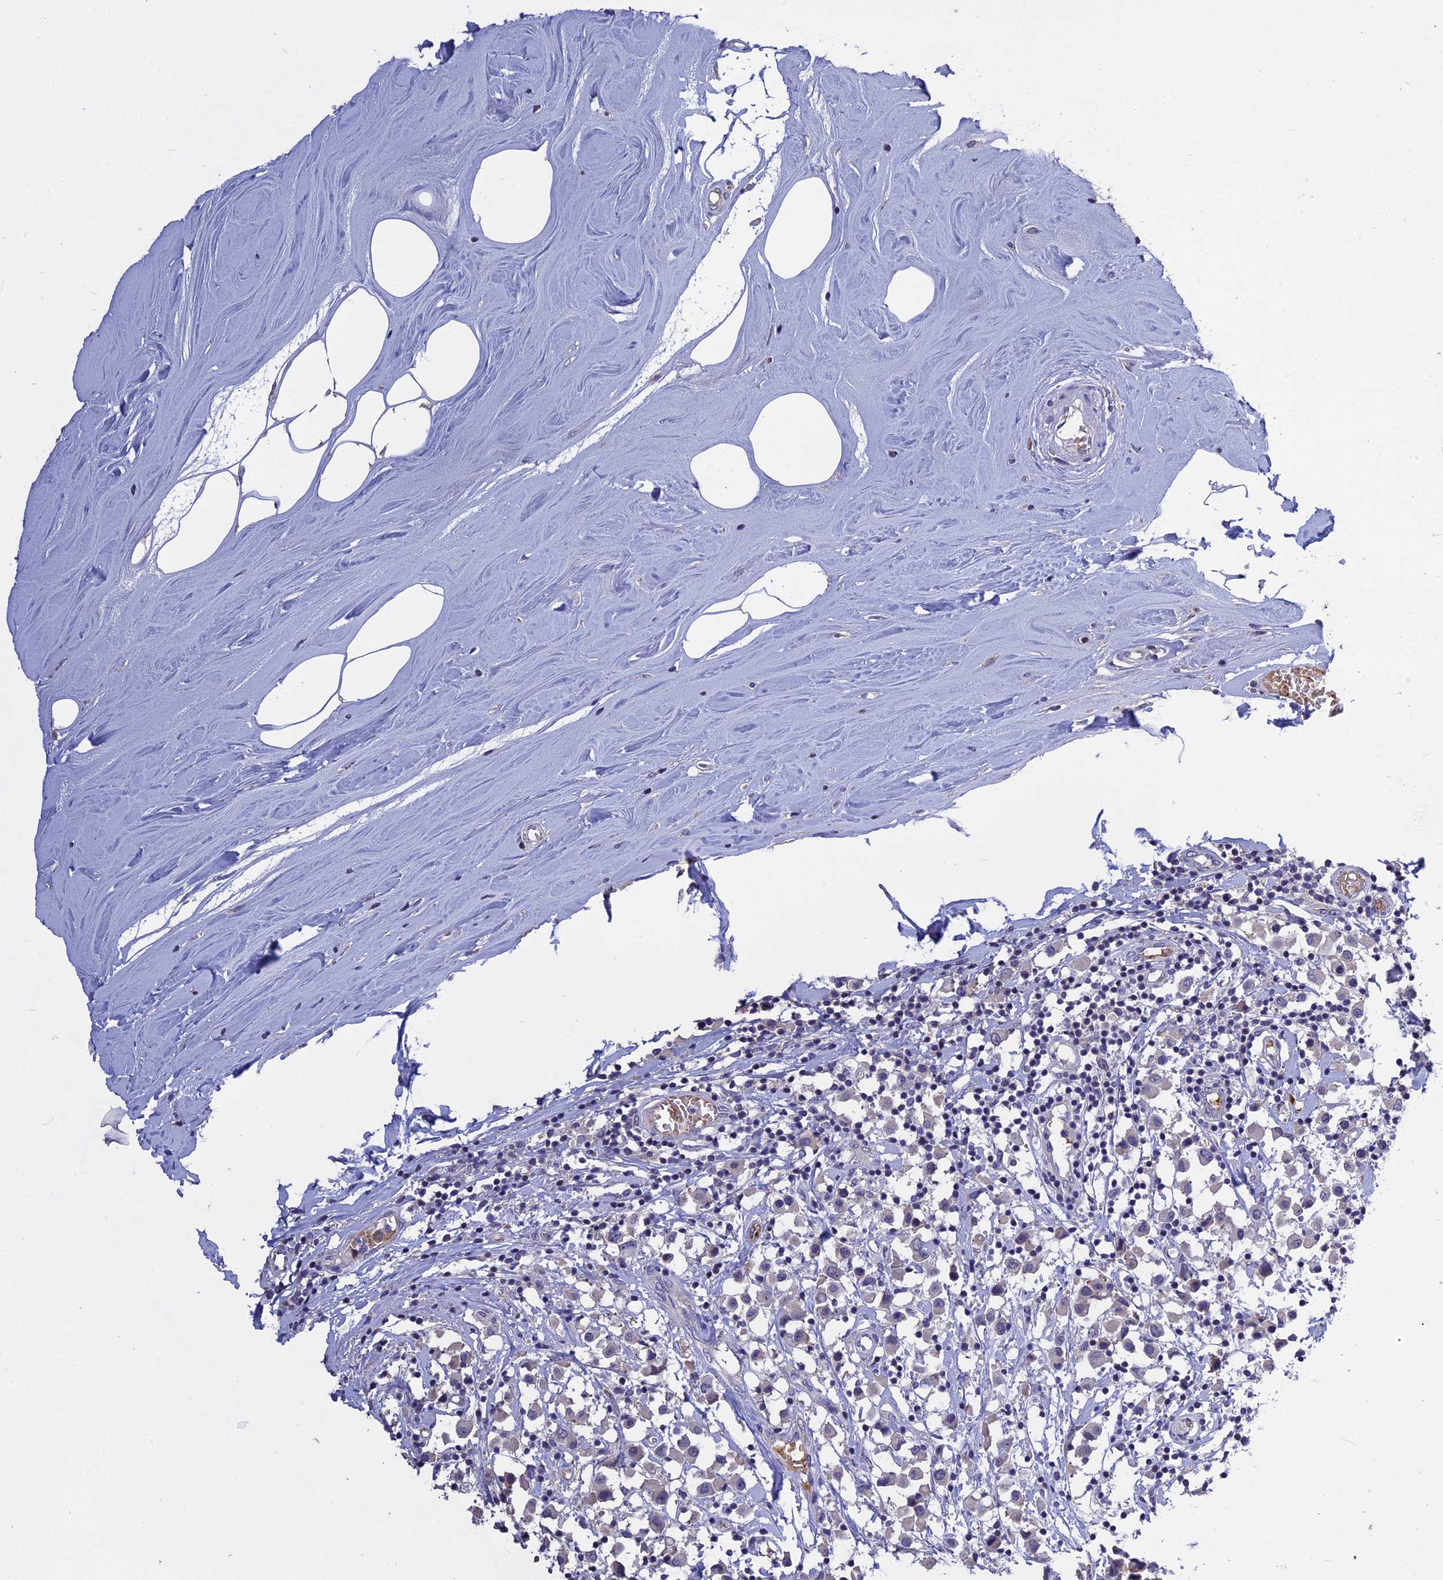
{"staining": {"intensity": "negative", "quantity": "none", "location": "none"}, "tissue": "breast cancer", "cell_type": "Tumor cells", "image_type": "cancer", "snomed": [{"axis": "morphology", "description": "Duct carcinoma"}, {"axis": "topography", "description": "Breast"}], "caption": "Tumor cells show no significant staining in breast cancer (intraductal carcinoma). Nuclei are stained in blue.", "gene": "KNOP1", "patient": {"sex": "female", "age": 61}}